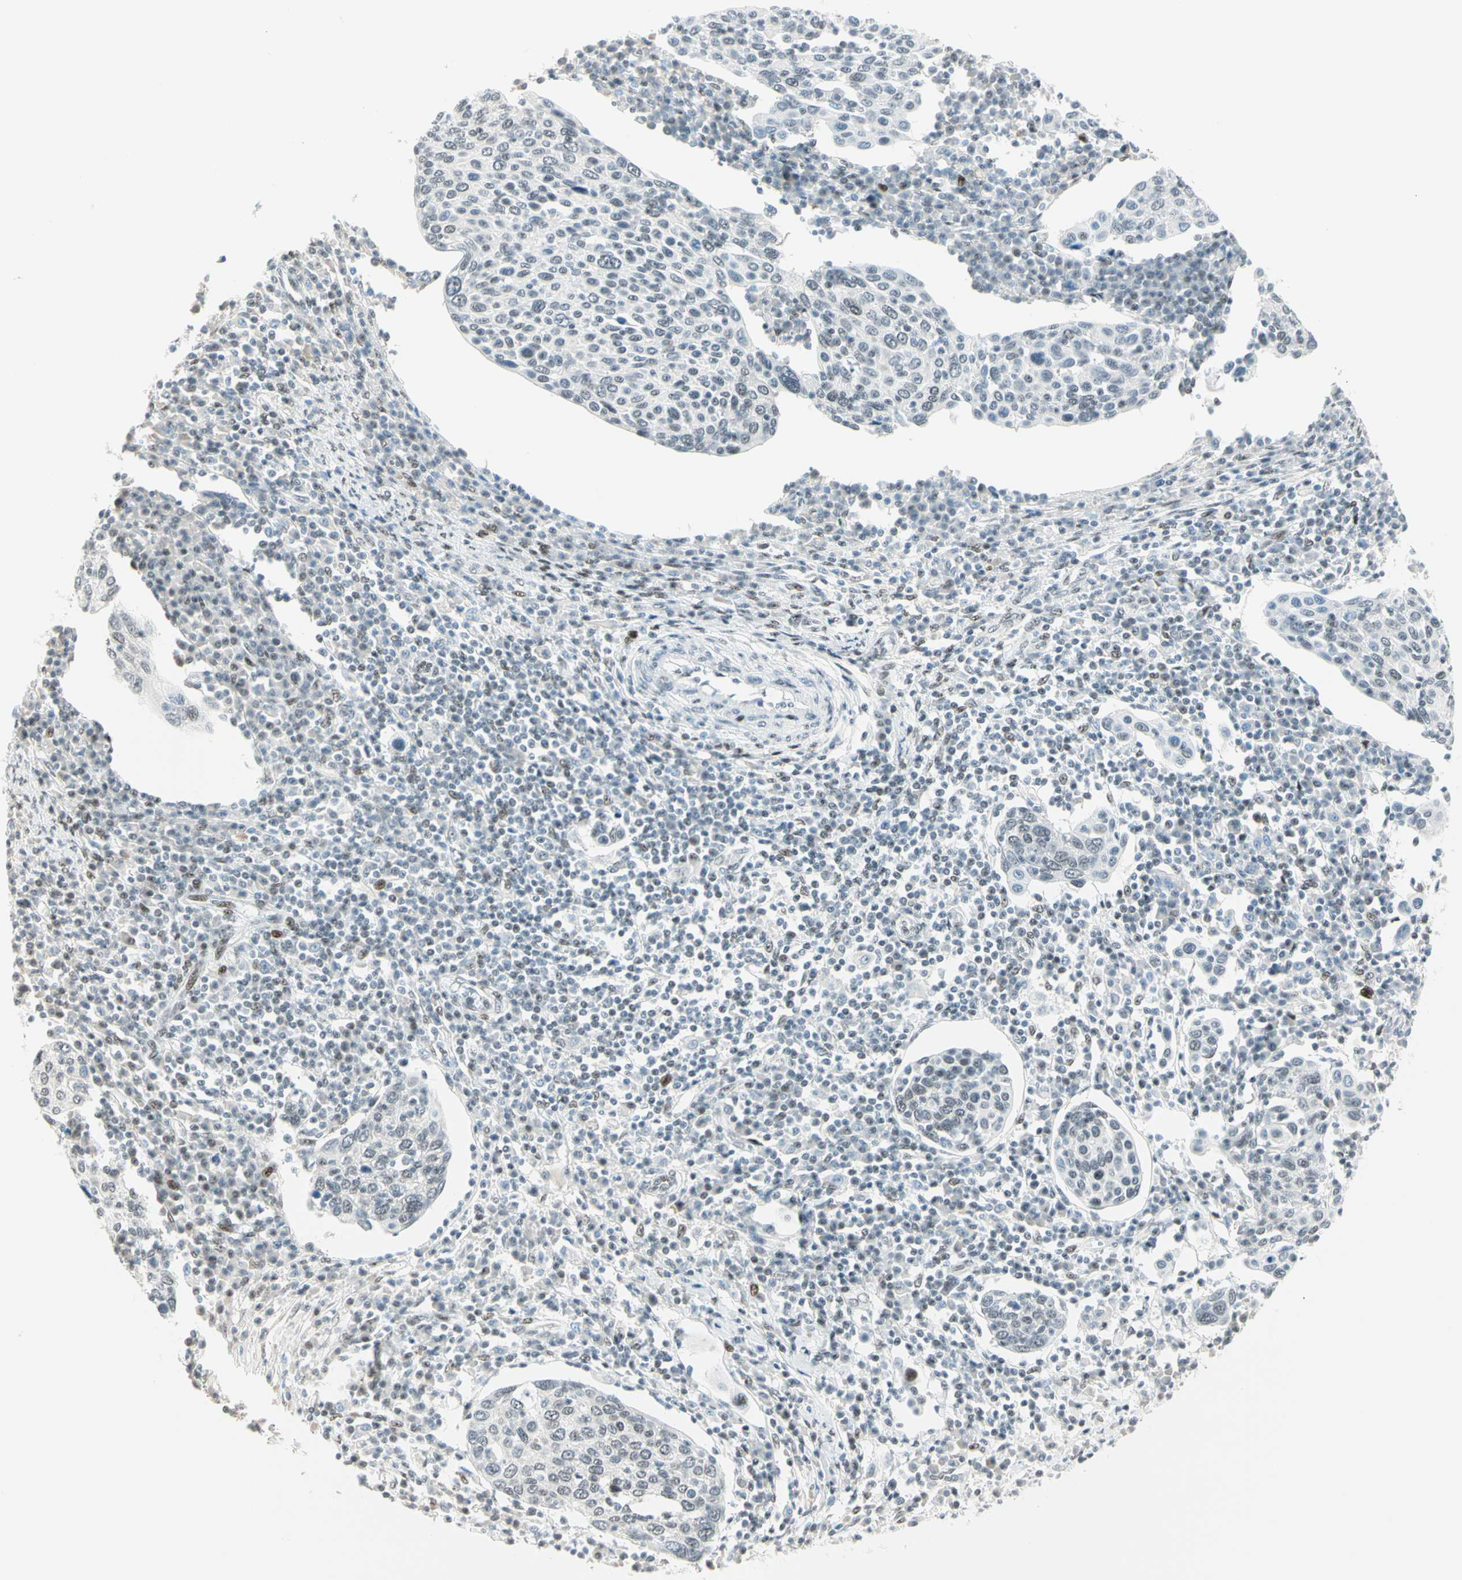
{"staining": {"intensity": "weak", "quantity": "<25%", "location": "nuclear"}, "tissue": "cervical cancer", "cell_type": "Tumor cells", "image_type": "cancer", "snomed": [{"axis": "morphology", "description": "Squamous cell carcinoma, NOS"}, {"axis": "topography", "description": "Cervix"}], "caption": "Photomicrograph shows no significant protein positivity in tumor cells of cervical cancer (squamous cell carcinoma).", "gene": "PKNOX1", "patient": {"sex": "female", "age": 40}}